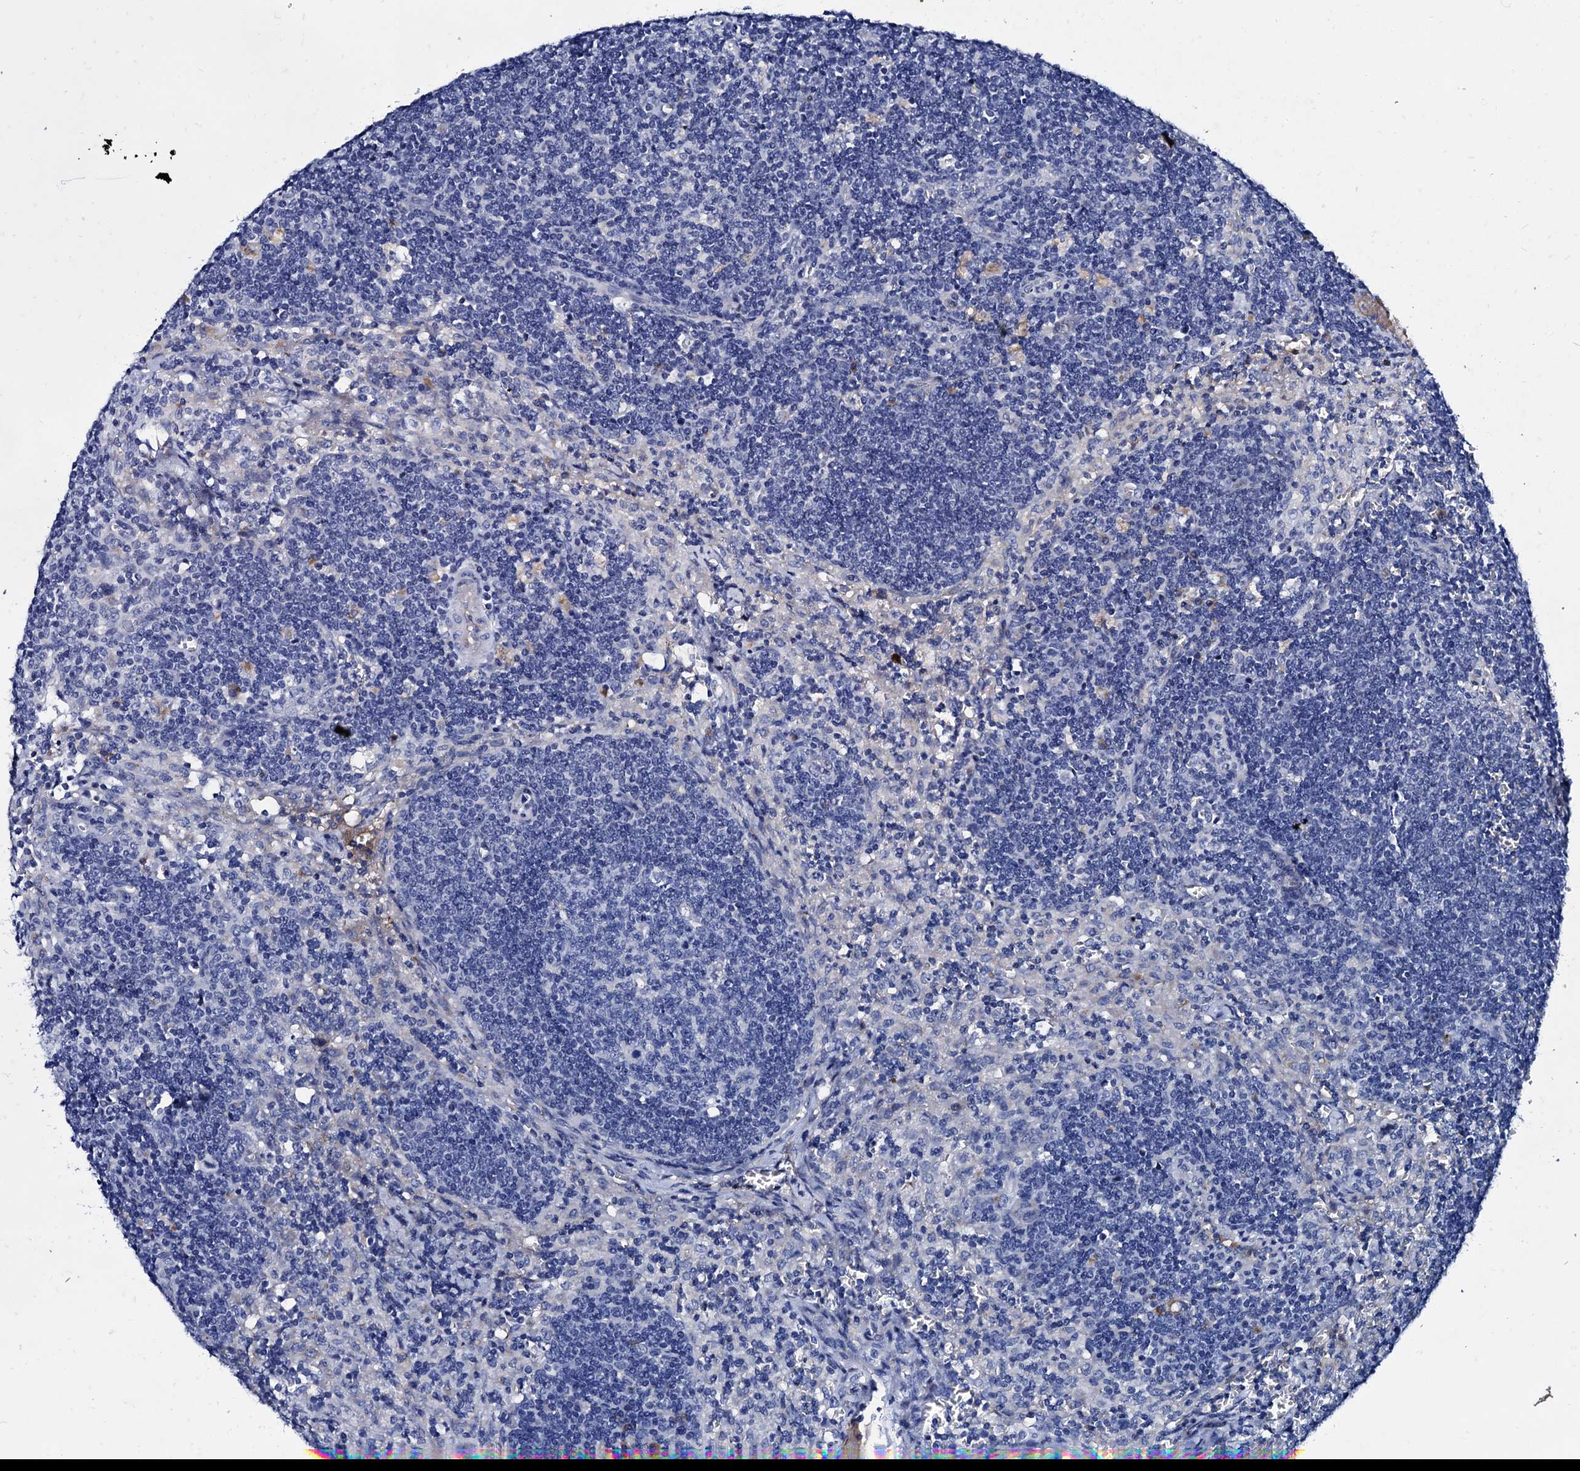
{"staining": {"intensity": "negative", "quantity": "none", "location": "none"}, "tissue": "lymph node", "cell_type": "Germinal center cells", "image_type": "normal", "snomed": [{"axis": "morphology", "description": "Normal tissue, NOS"}, {"axis": "topography", "description": "Lymph node"}], "caption": "An image of human lymph node is negative for staining in germinal center cells. (DAB immunohistochemistry (IHC) with hematoxylin counter stain).", "gene": "TMEM72", "patient": {"sex": "male", "age": 58}}